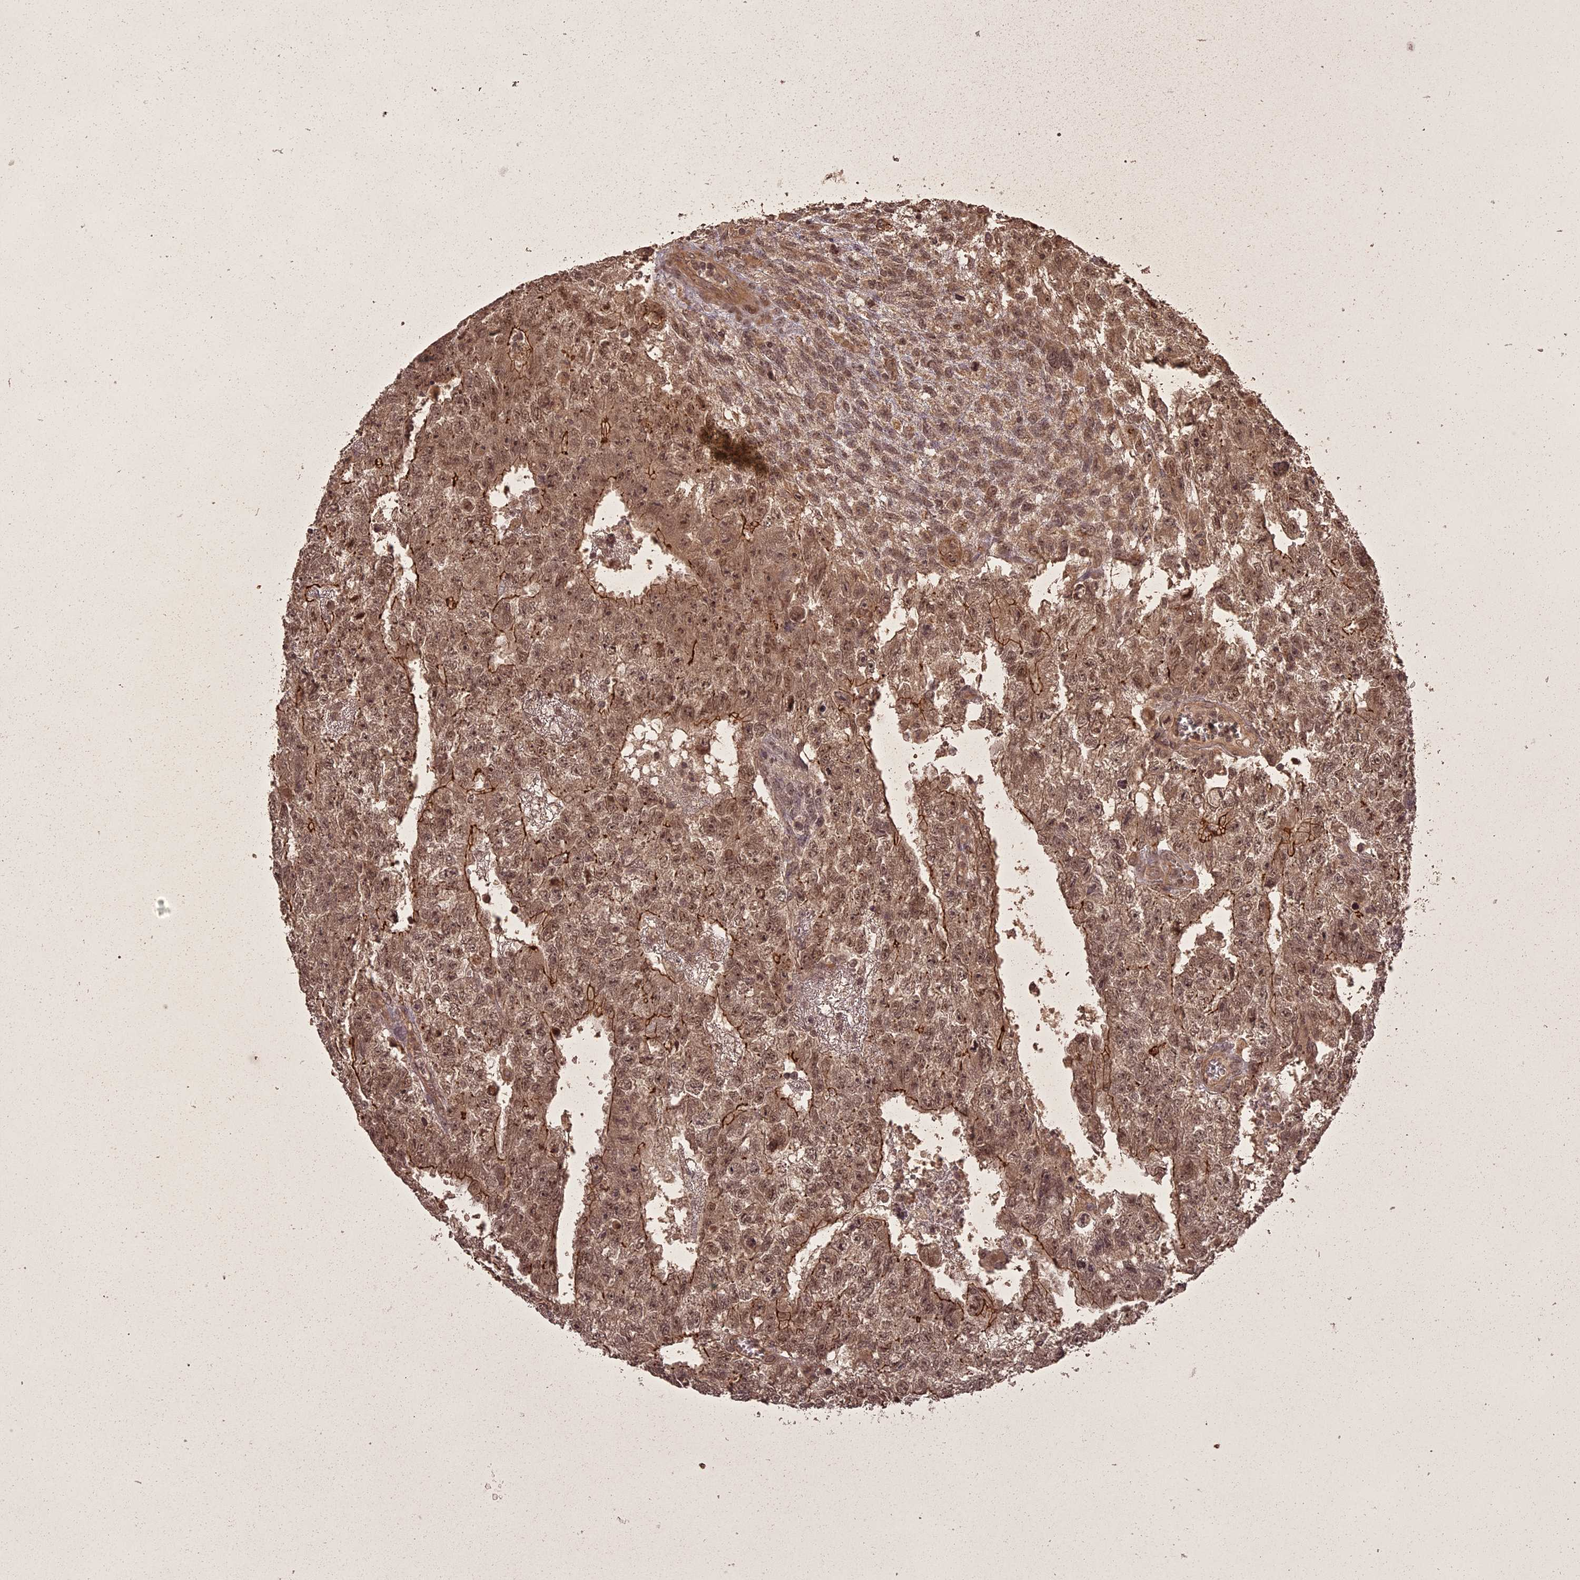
{"staining": {"intensity": "moderate", "quantity": ">75%", "location": "cytoplasmic/membranous,nuclear"}, "tissue": "testis cancer", "cell_type": "Tumor cells", "image_type": "cancer", "snomed": [{"axis": "morphology", "description": "Carcinoma, Embryonal, NOS"}, {"axis": "topography", "description": "Testis"}], "caption": "Immunohistochemistry (IHC) micrograph of human testis cancer stained for a protein (brown), which exhibits medium levels of moderate cytoplasmic/membranous and nuclear staining in about >75% of tumor cells.", "gene": "ING5", "patient": {"sex": "male", "age": 26}}